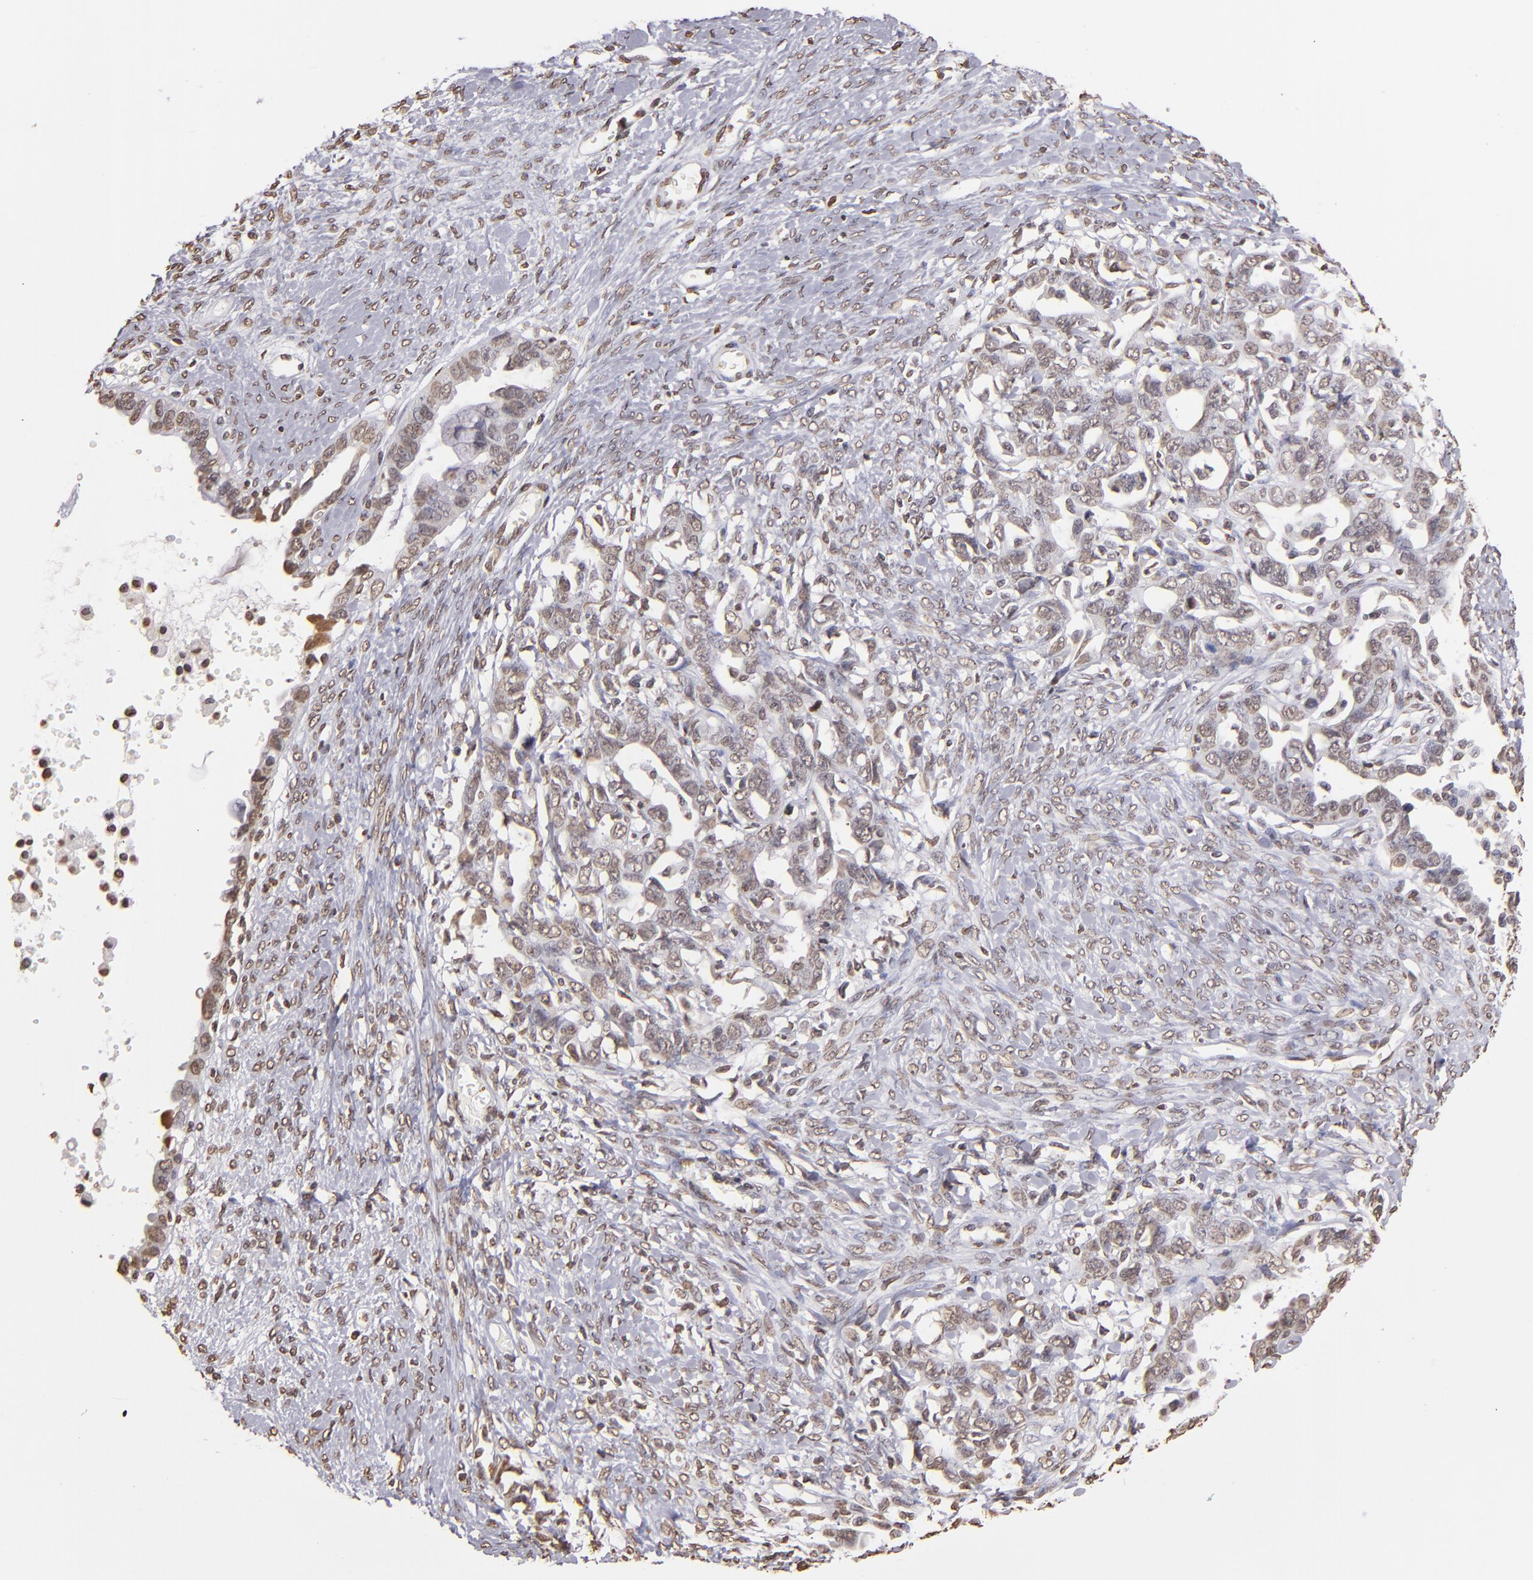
{"staining": {"intensity": "weak", "quantity": "25%-75%", "location": "nuclear"}, "tissue": "ovarian cancer", "cell_type": "Tumor cells", "image_type": "cancer", "snomed": [{"axis": "morphology", "description": "Cystadenocarcinoma, serous, NOS"}, {"axis": "topography", "description": "Ovary"}], "caption": "Immunohistochemistry micrograph of neoplastic tissue: ovarian cancer stained using immunohistochemistry shows low levels of weak protein expression localized specifically in the nuclear of tumor cells, appearing as a nuclear brown color.", "gene": "LBX1", "patient": {"sex": "female", "age": 69}}